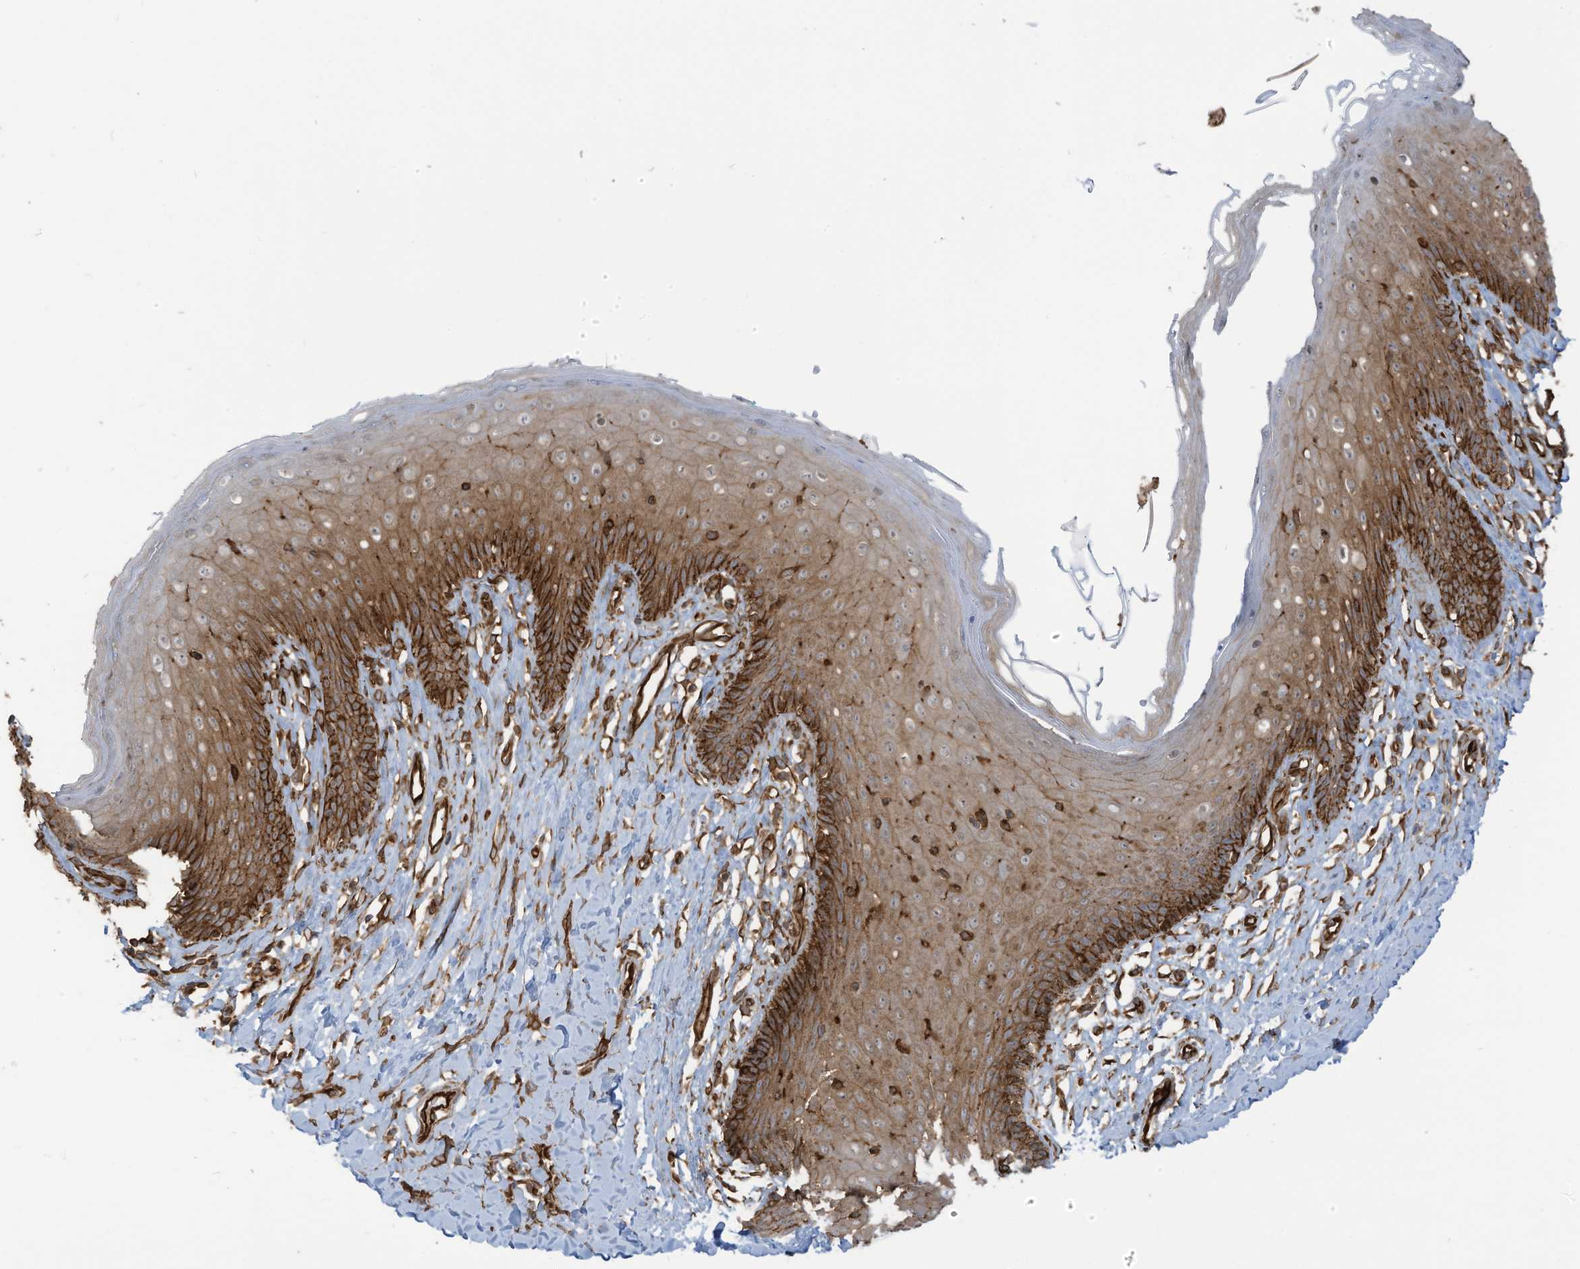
{"staining": {"intensity": "strong", "quantity": ">75%", "location": "cytoplasmic/membranous"}, "tissue": "skin", "cell_type": "Epidermal cells", "image_type": "normal", "snomed": [{"axis": "morphology", "description": "Normal tissue, NOS"}, {"axis": "morphology", "description": "Squamous cell carcinoma, NOS"}, {"axis": "topography", "description": "Vulva"}], "caption": "Immunohistochemical staining of unremarkable skin displays high levels of strong cytoplasmic/membranous positivity in about >75% of epidermal cells. The staining was performed using DAB, with brown indicating positive protein expression. Nuclei are stained blue with hematoxylin.", "gene": "SLC9A2", "patient": {"sex": "female", "age": 85}}